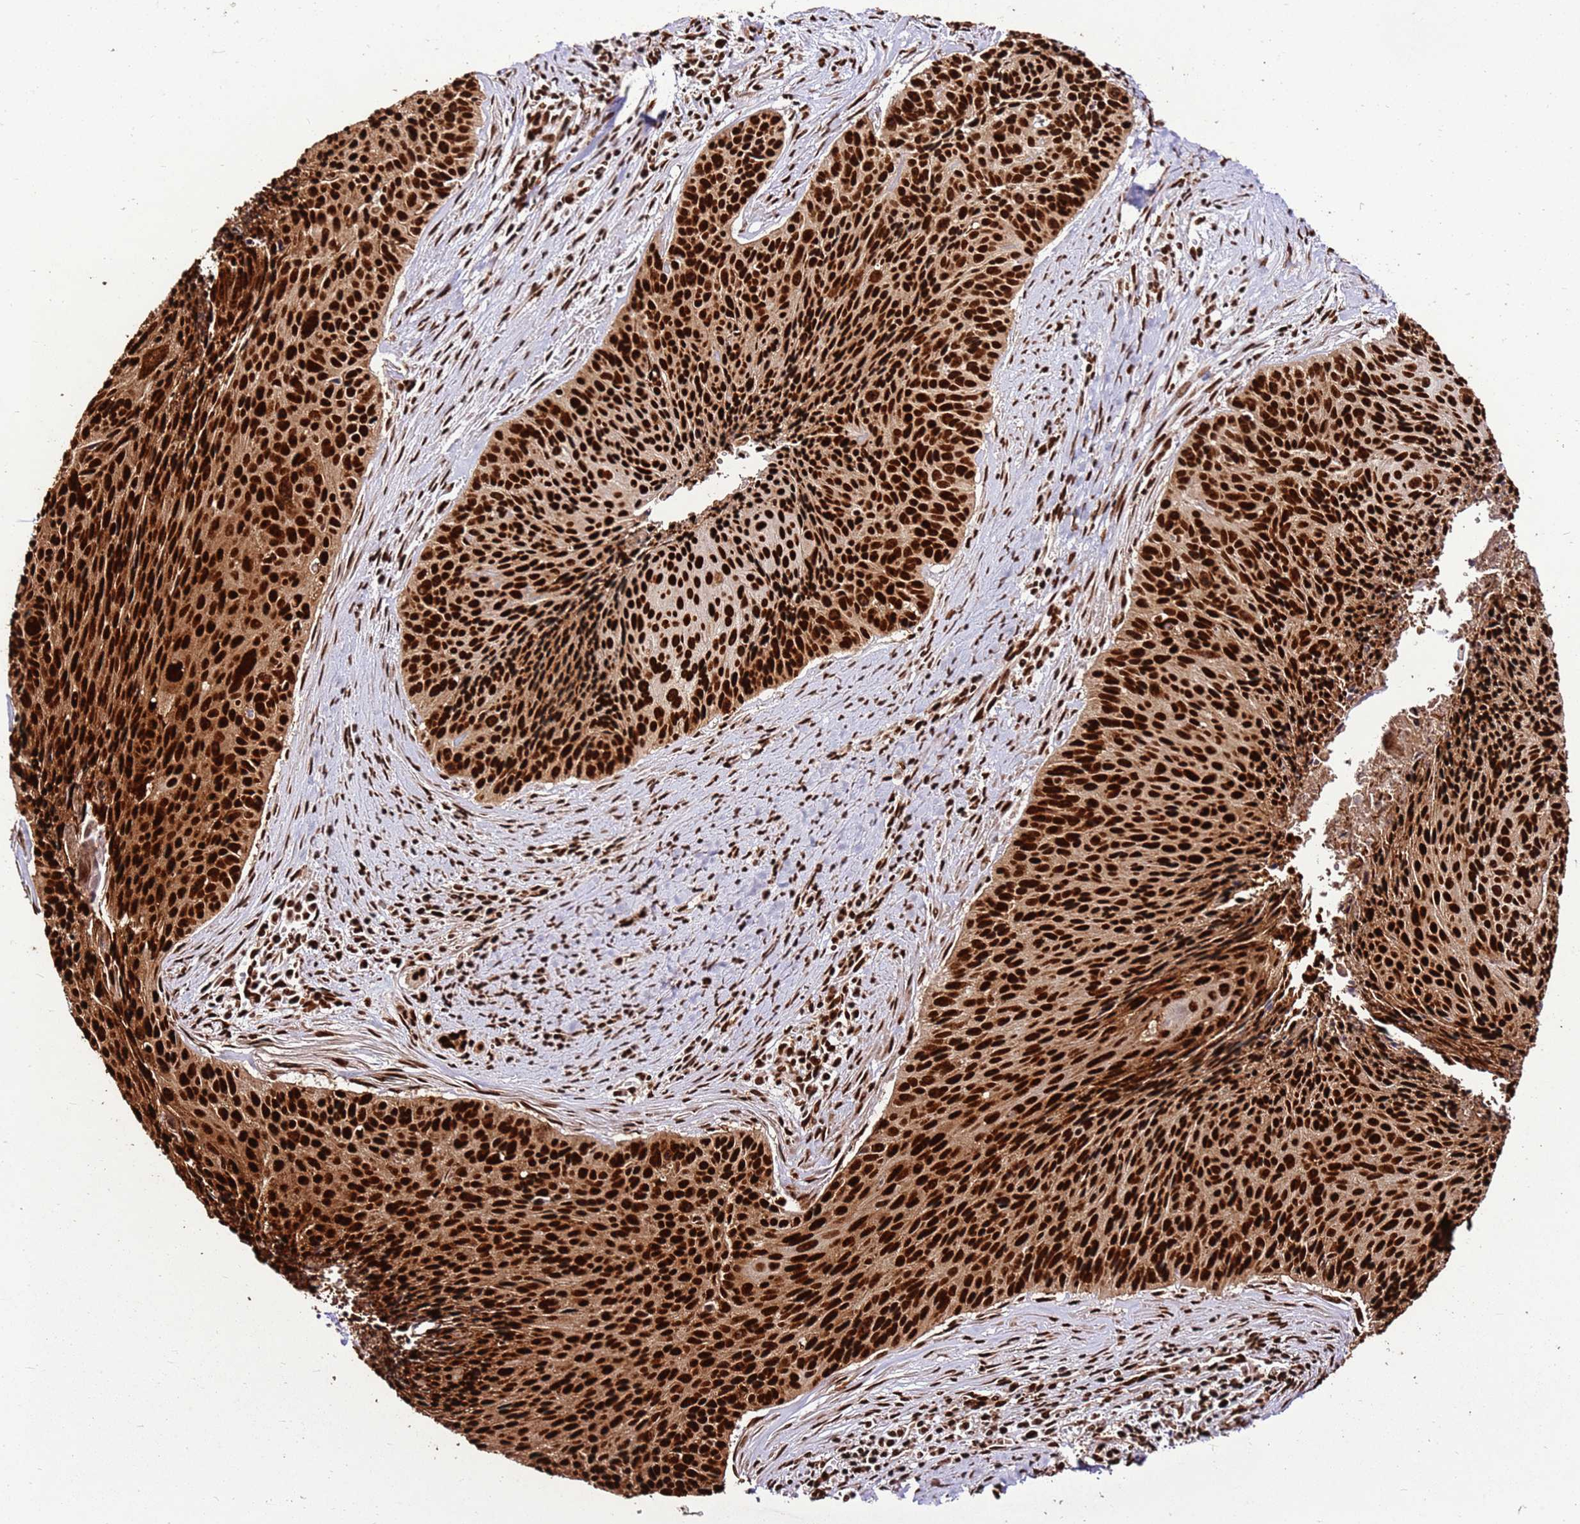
{"staining": {"intensity": "strong", "quantity": ">75%", "location": "nuclear"}, "tissue": "cervical cancer", "cell_type": "Tumor cells", "image_type": "cancer", "snomed": [{"axis": "morphology", "description": "Squamous cell carcinoma, NOS"}, {"axis": "topography", "description": "Cervix"}], "caption": "Immunohistochemistry of human cervical cancer reveals high levels of strong nuclear staining in about >75% of tumor cells. (brown staining indicates protein expression, while blue staining denotes nuclei).", "gene": "HNRNPAB", "patient": {"sex": "female", "age": 55}}